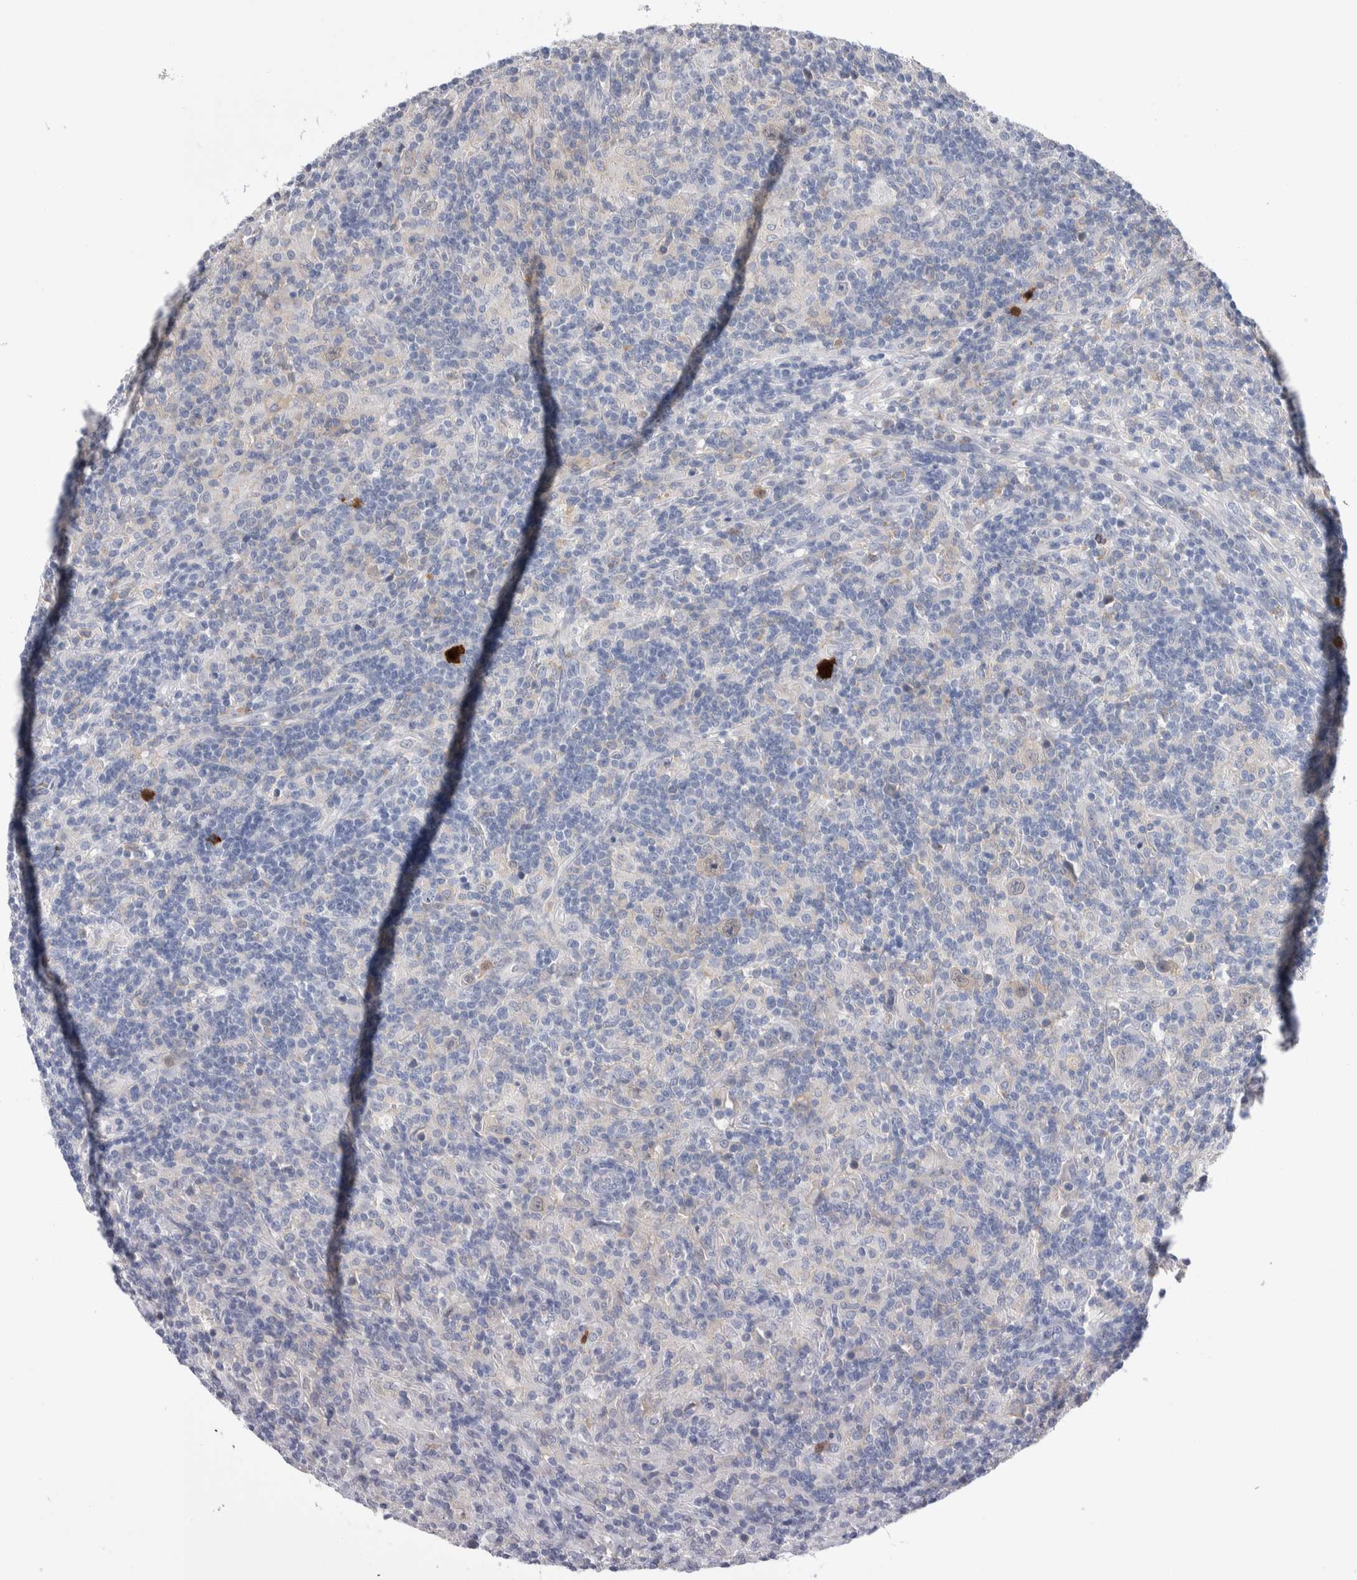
{"staining": {"intensity": "negative", "quantity": "none", "location": "none"}, "tissue": "lymphoma", "cell_type": "Tumor cells", "image_type": "cancer", "snomed": [{"axis": "morphology", "description": "Hodgkin's disease, NOS"}, {"axis": "topography", "description": "Lymph node"}], "caption": "Lymphoma was stained to show a protein in brown. There is no significant staining in tumor cells.", "gene": "LURAP1L", "patient": {"sex": "male", "age": 70}}